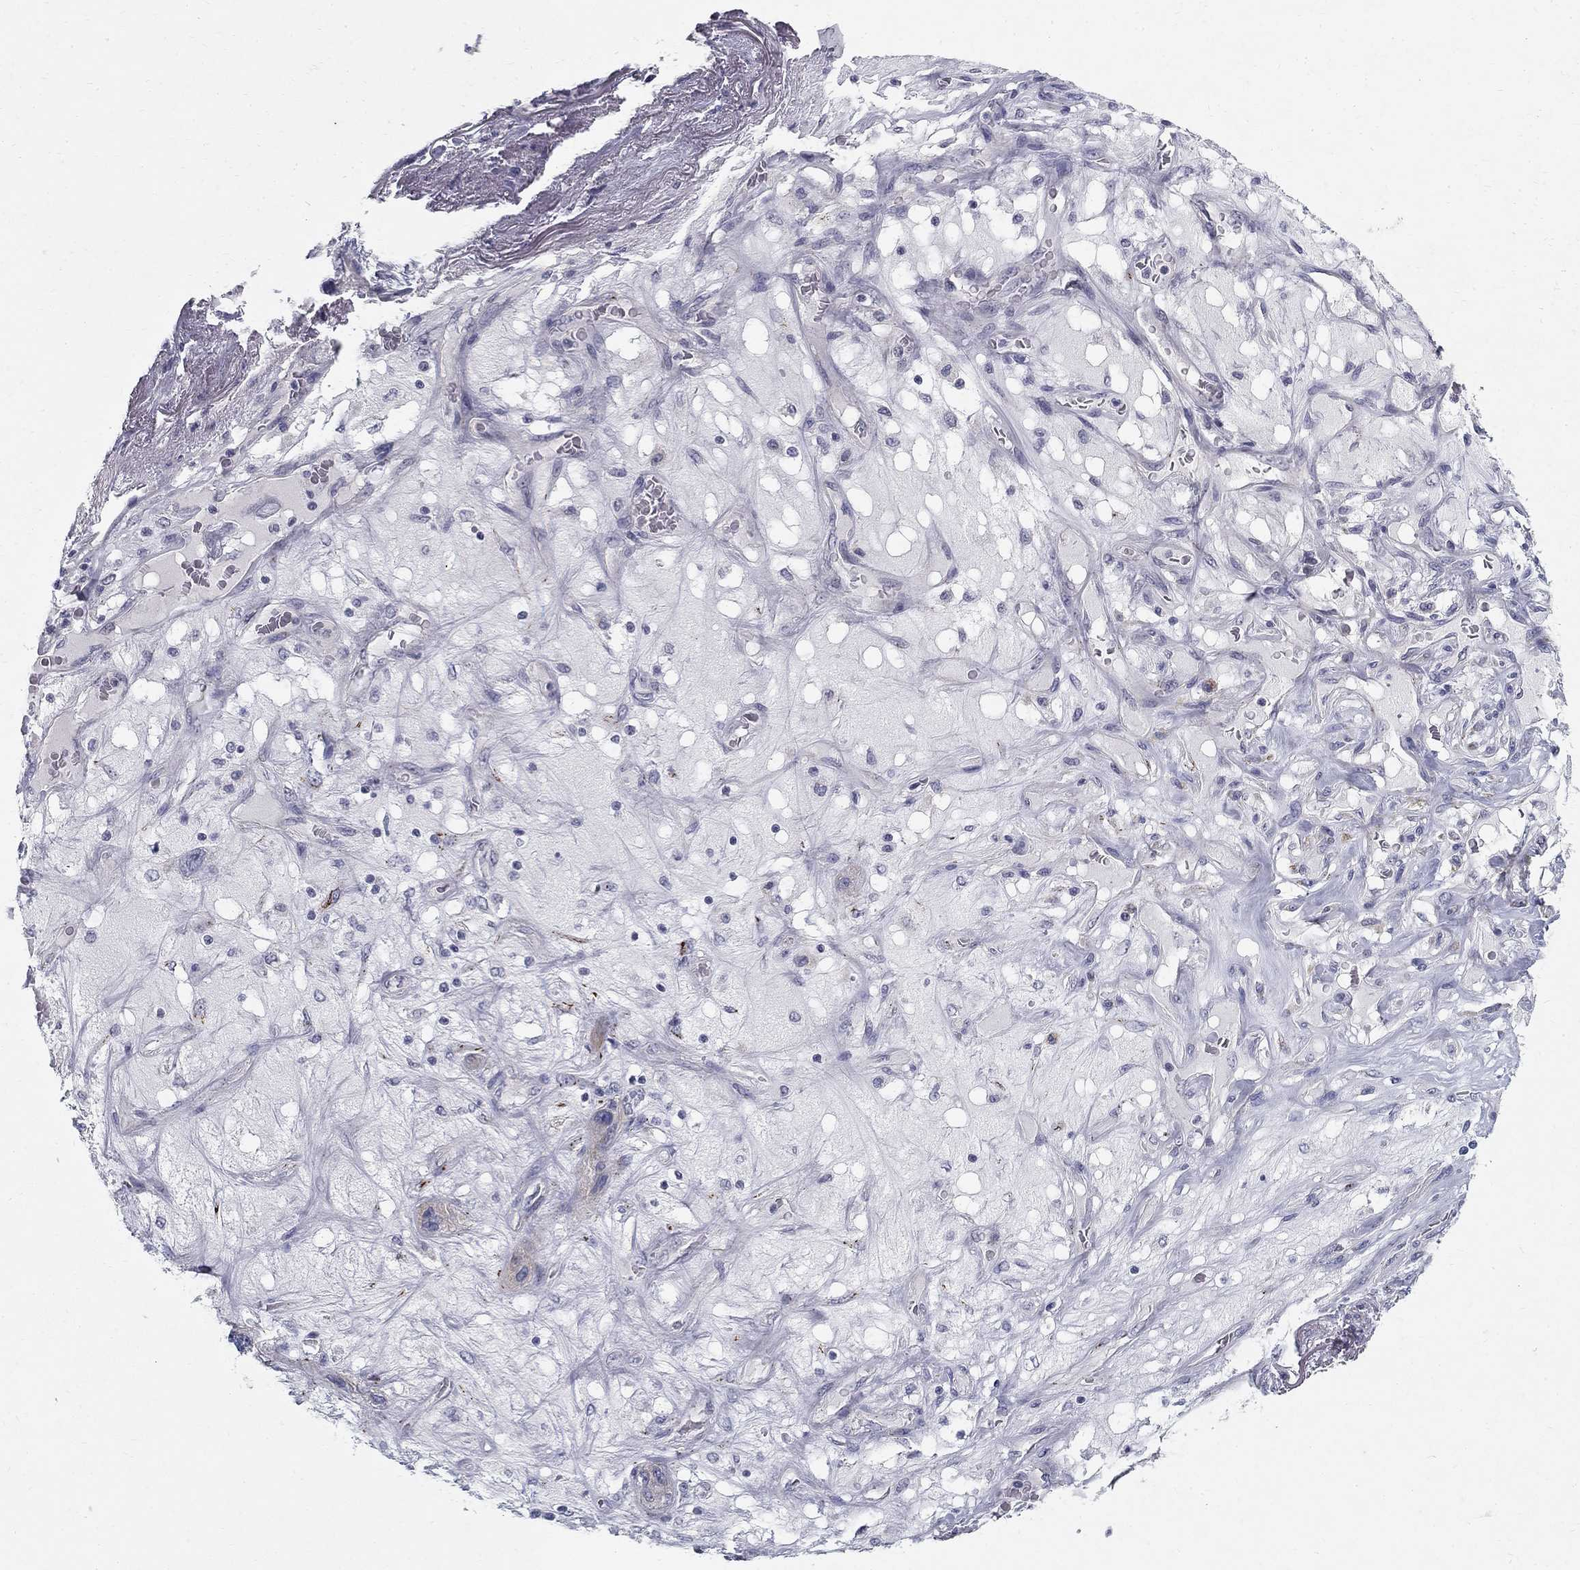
{"staining": {"intensity": "negative", "quantity": "none", "location": "none"}, "tissue": "lung cancer", "cell_type": "Tumor cells", "image_type": "cancer", "snomed": [{"axis": "morphology", "description": "Squamous cell carcinoma, NOS"}, {"axis": "topography", "description": "Lung"}], "caption": "There is no significant positivity in tumor cells of lung squamous cell carcinoma. (Stains: DAB (3,3'-diaminobenzidine) immunohistochemistry (IHC) with hematoxylin counter stain, Microscopy: brightfield microscopy at high magnification).", "gene": "CLIC6", "patient": {"sex": "female", "age": 70}}